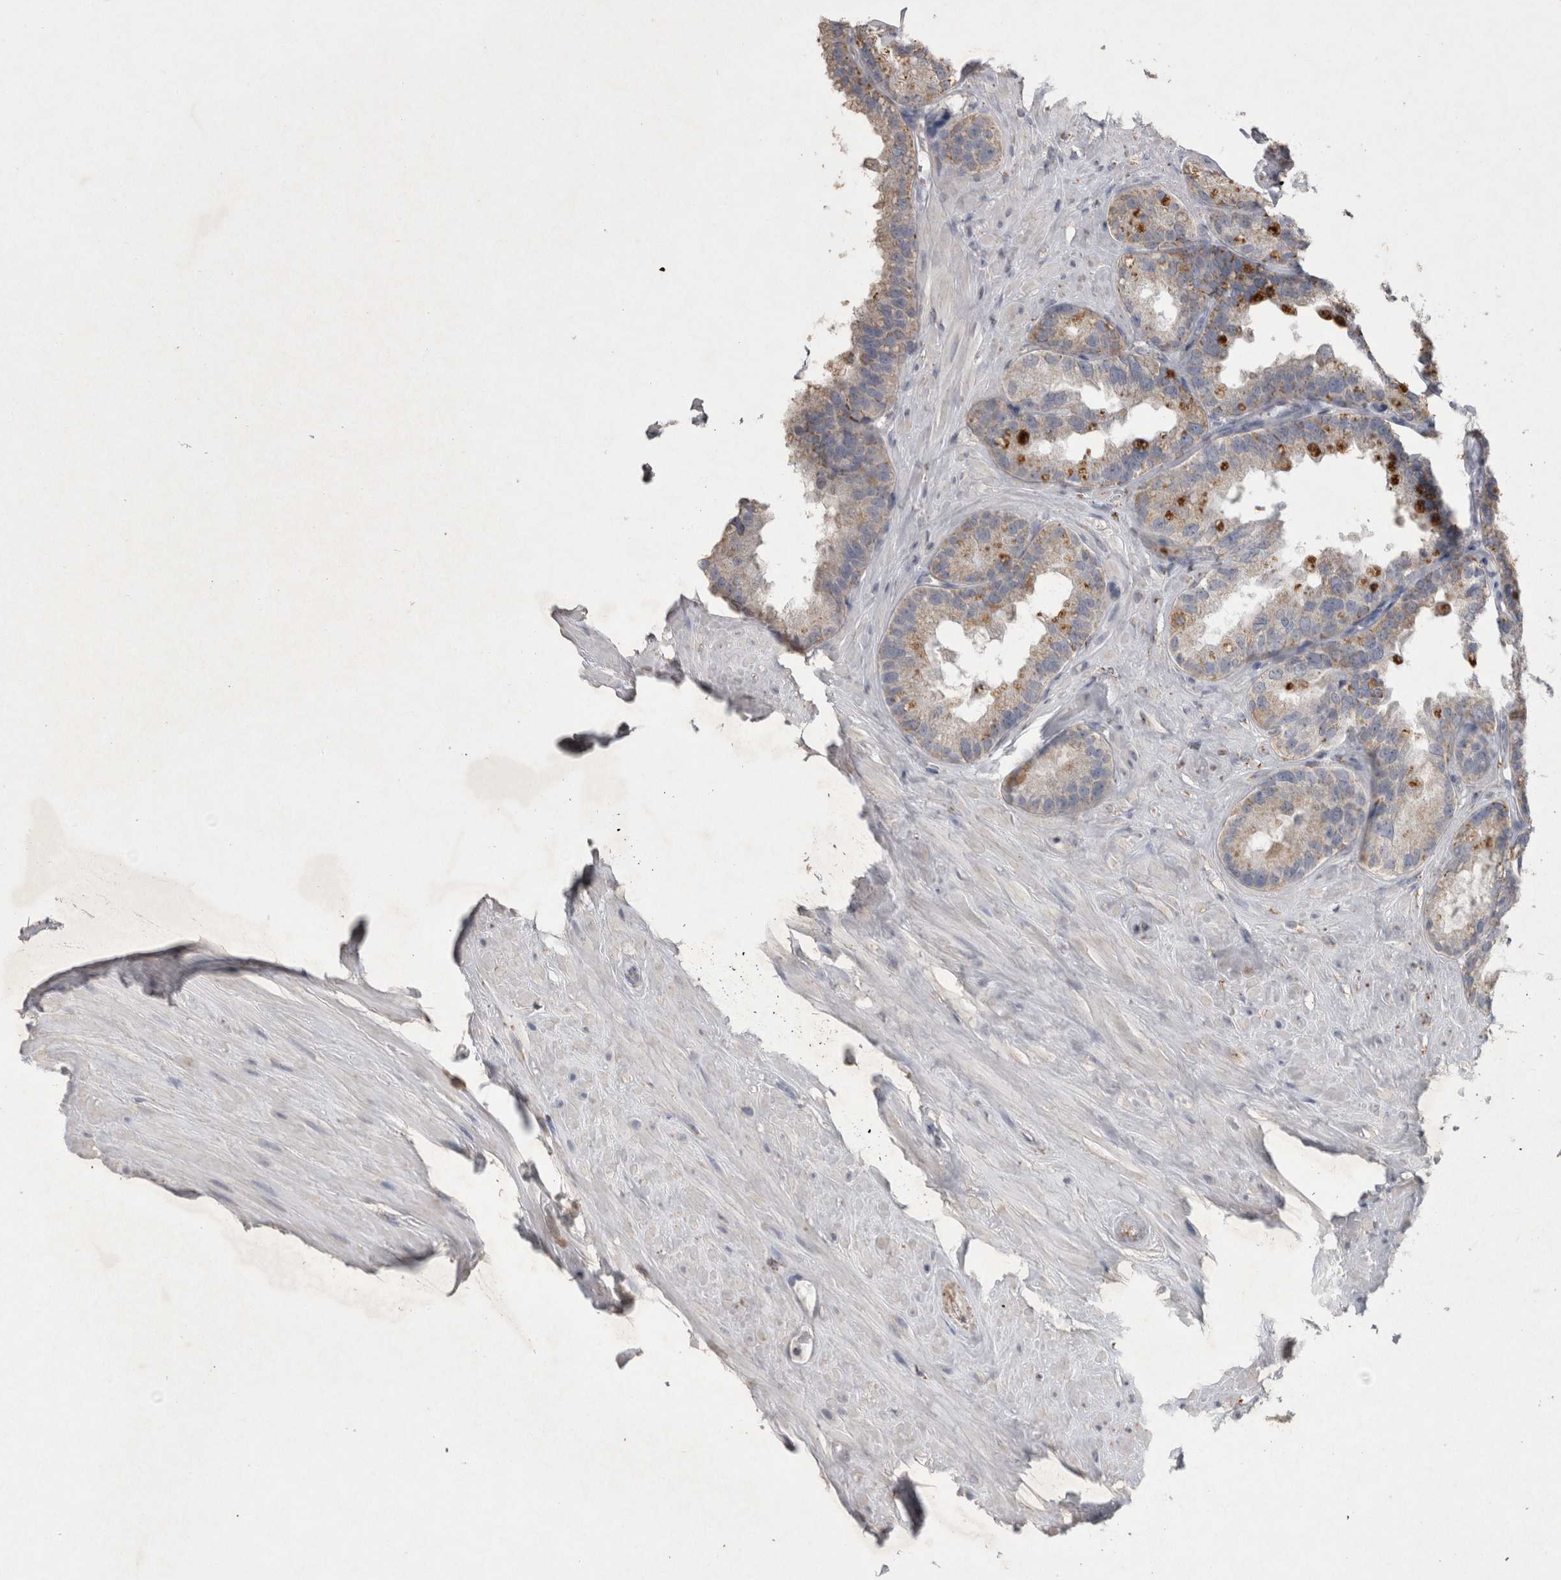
{"staining": {"intensity": "moderate", "quantity": "<25%", "location": "cytoplasmic/membranous"}, "tissue": "seminal vesicle", "cell_type": "Glandular cells", "image_type": "normal", "snomed": [{"axis": "morphology", "description": "Normal tissue, NOS"}, {"axis": "topography", "description": "Seminal veicle"}], "caption": "Immunohistochemistry micrograph of unremarkable seminal vesicle: seminal vesicle stained using IHC shows low levels of moderate protein expression localized specifically in the cytoplasmic/membranous of glandular cells, appearing as a cytoplasmic/membranous brown color.", "gene": "DKK3", "patient": {"sex": "male", "age": 80}}